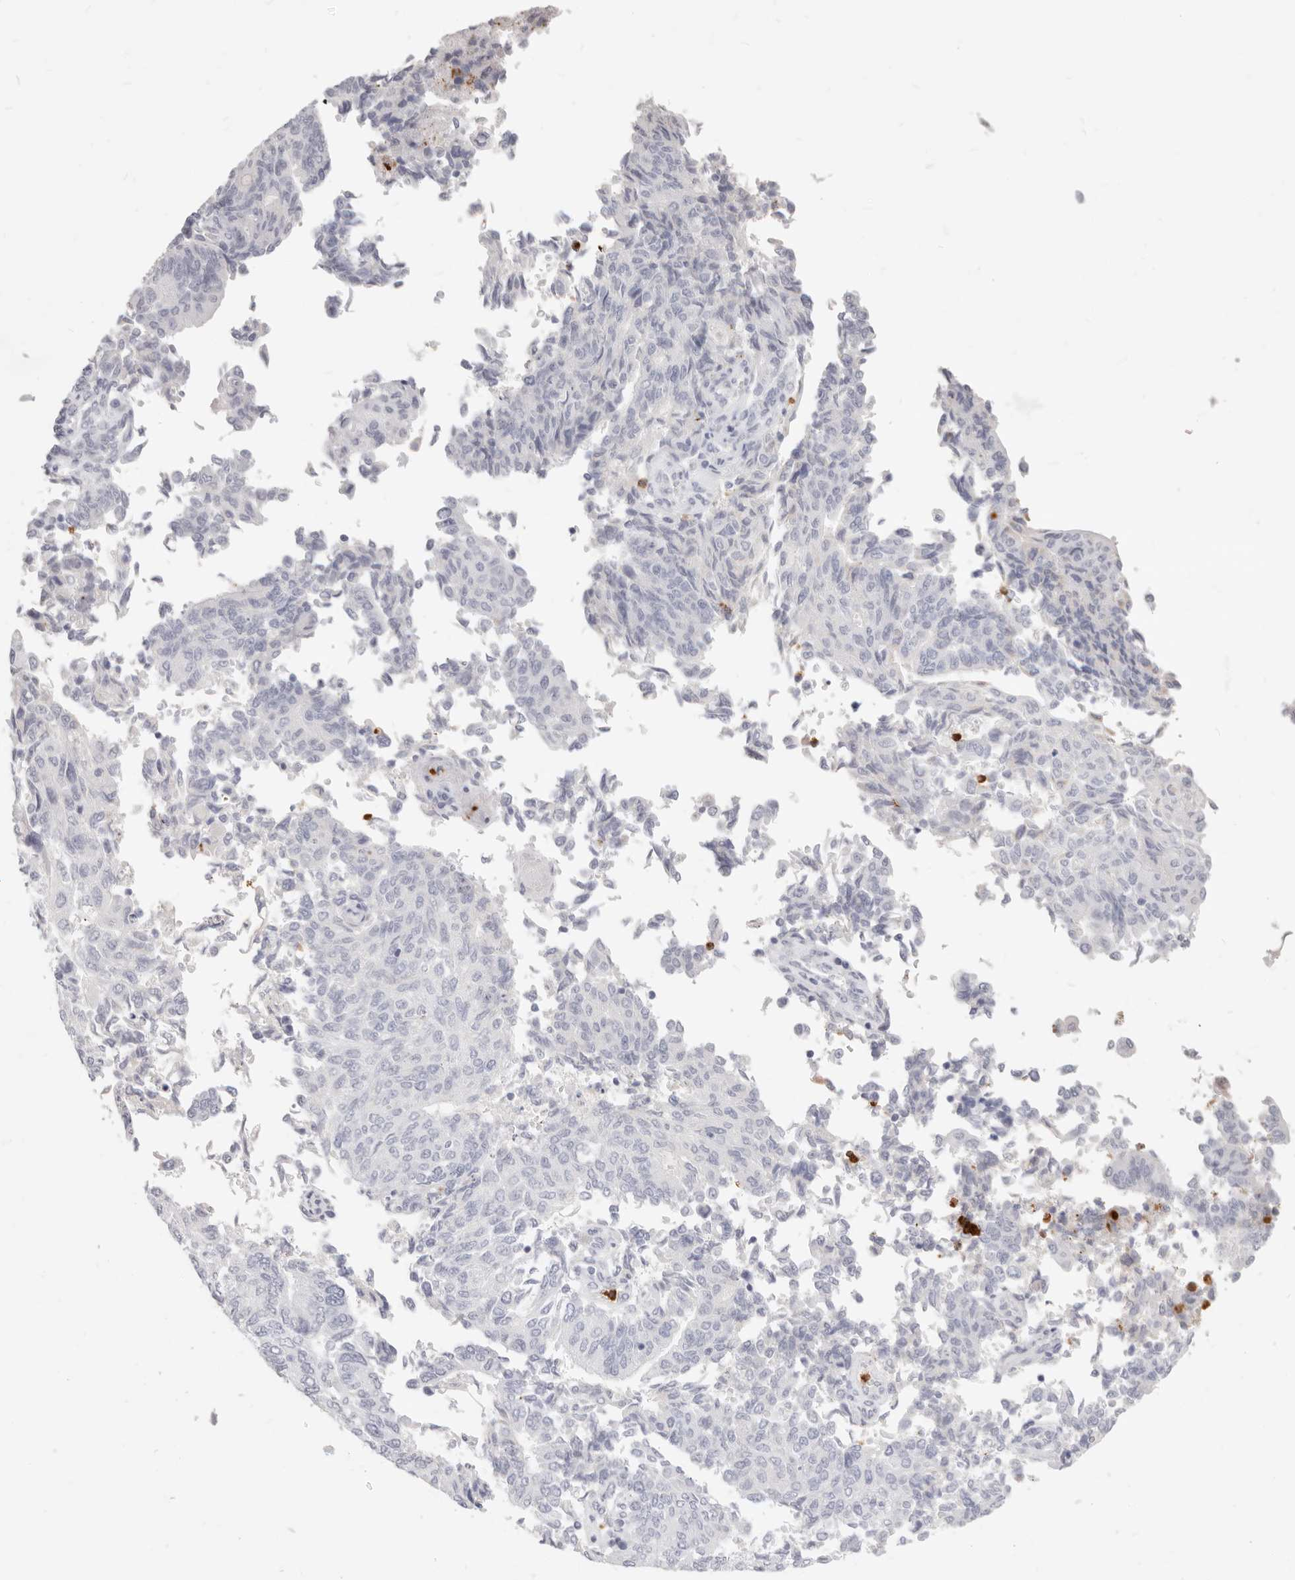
{"staining": {"intensity": "negative", "quantity": "none", "location": "none"}, "tissue": "endometrial cancer", "cell_type": "Tumor cells", "image_type": "cancer", "snomed": [{"axis": "morphology", "description": "Adenocarcinoma, NOS"}, {"axis": "topography", "description": "Endometrium"}], "caption": "Adenocarcinoma (endometrial) was stained to show a protein in brown. There is no significant positivity in tumor cells.", "gene": "CAMP", "patient": {"sex": "female", "age": 80}}